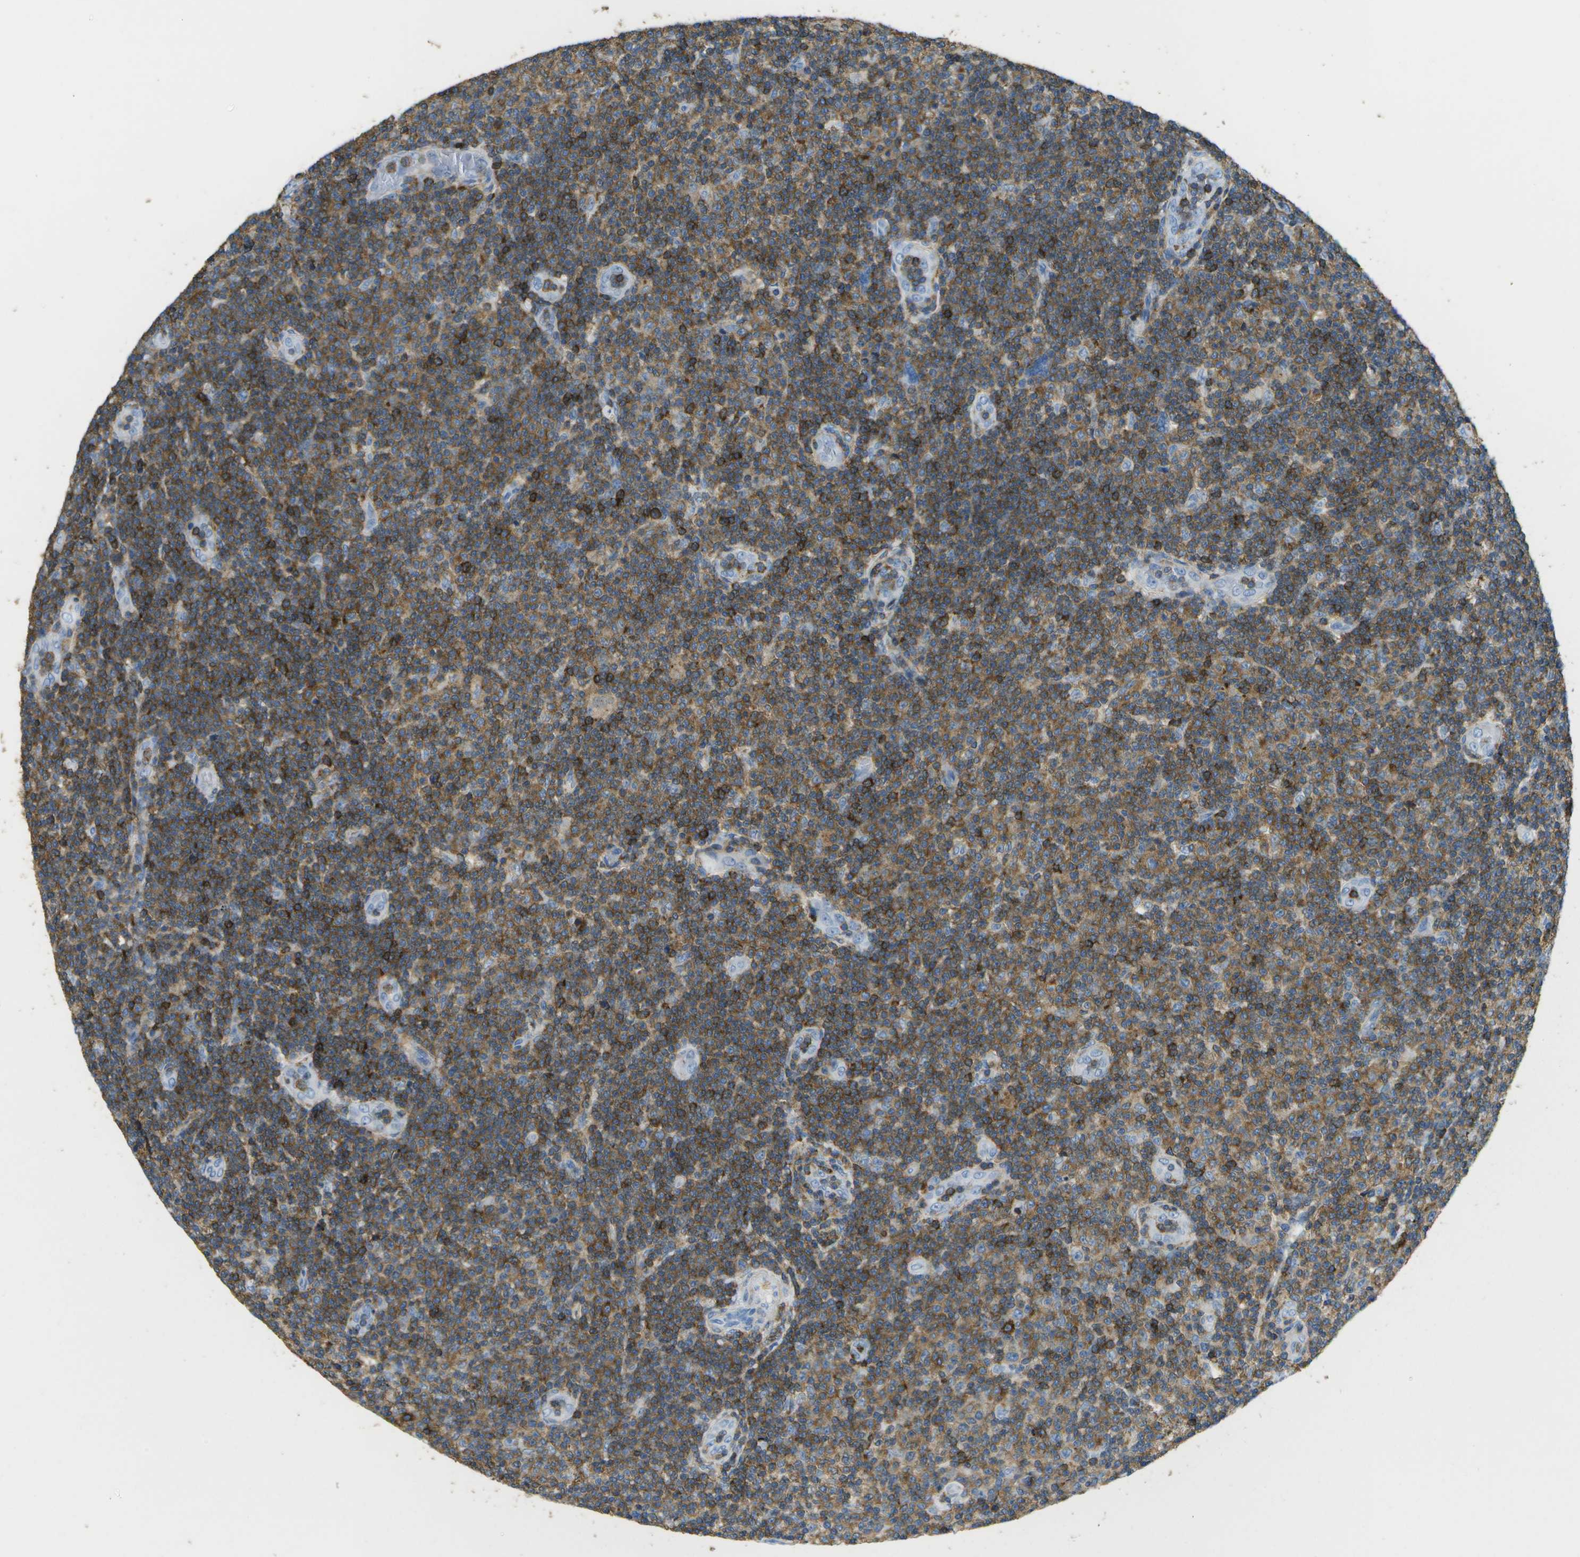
{"staining": {"intensity": "moderate", "quantity": ">75%", "location": "cytoplasmic/membranous"}, "tissue": "lymphoma", "cell_type": "Tumor cells", "image_type": "cancer", "snomed": [{"axis": "morphology", "description": "Malignant lymphoma, non-Hodgkin's type, Low grade"}, {"axis": "topography", "description": "Lymph node"}], "caption": "Lymphoma stained for a protein exhibits moderate cytoplasmic/membranous positivity in tumor cells.", "gene": "RCSD1", "patient": {"sex": "male", "age": 83}}